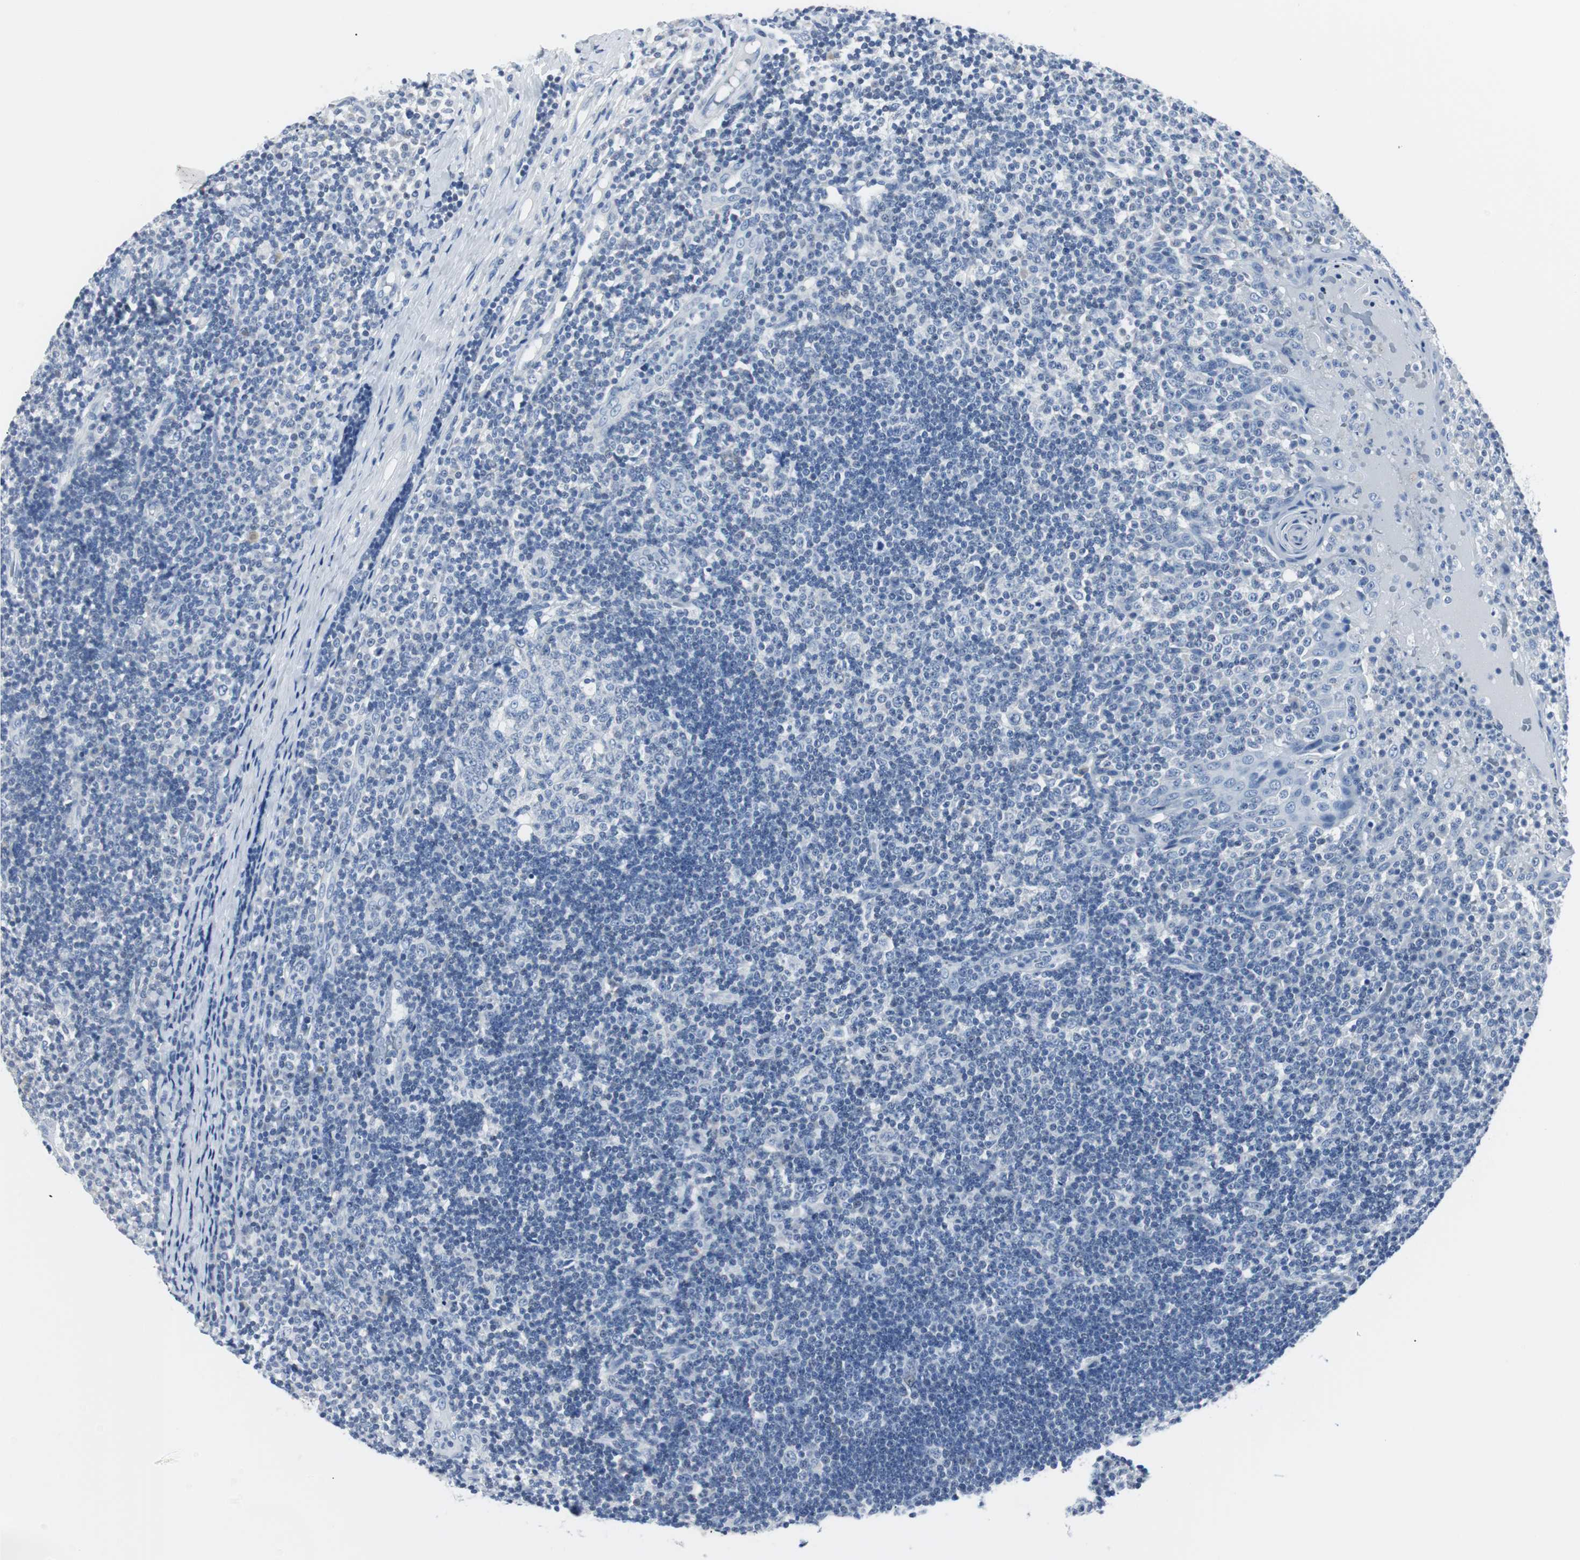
{"staining": {"intensity": "negative", "quantity": "none", "location": "none"}, "tissue": "tonsil", "cell_type": "Germinal center cells", "image_type": "normal", "snomed": [{"axis": "morphology", "description": "Normal tissue, NOS"}, {"axis": "topography", "description": "Tonsil"}], "caption": "Immunohistochemistry of unremarkable tonsil shows no staining in germinal center cells.", "gene": "GAP43", "patient": {"sex": "female", "age": 40}}